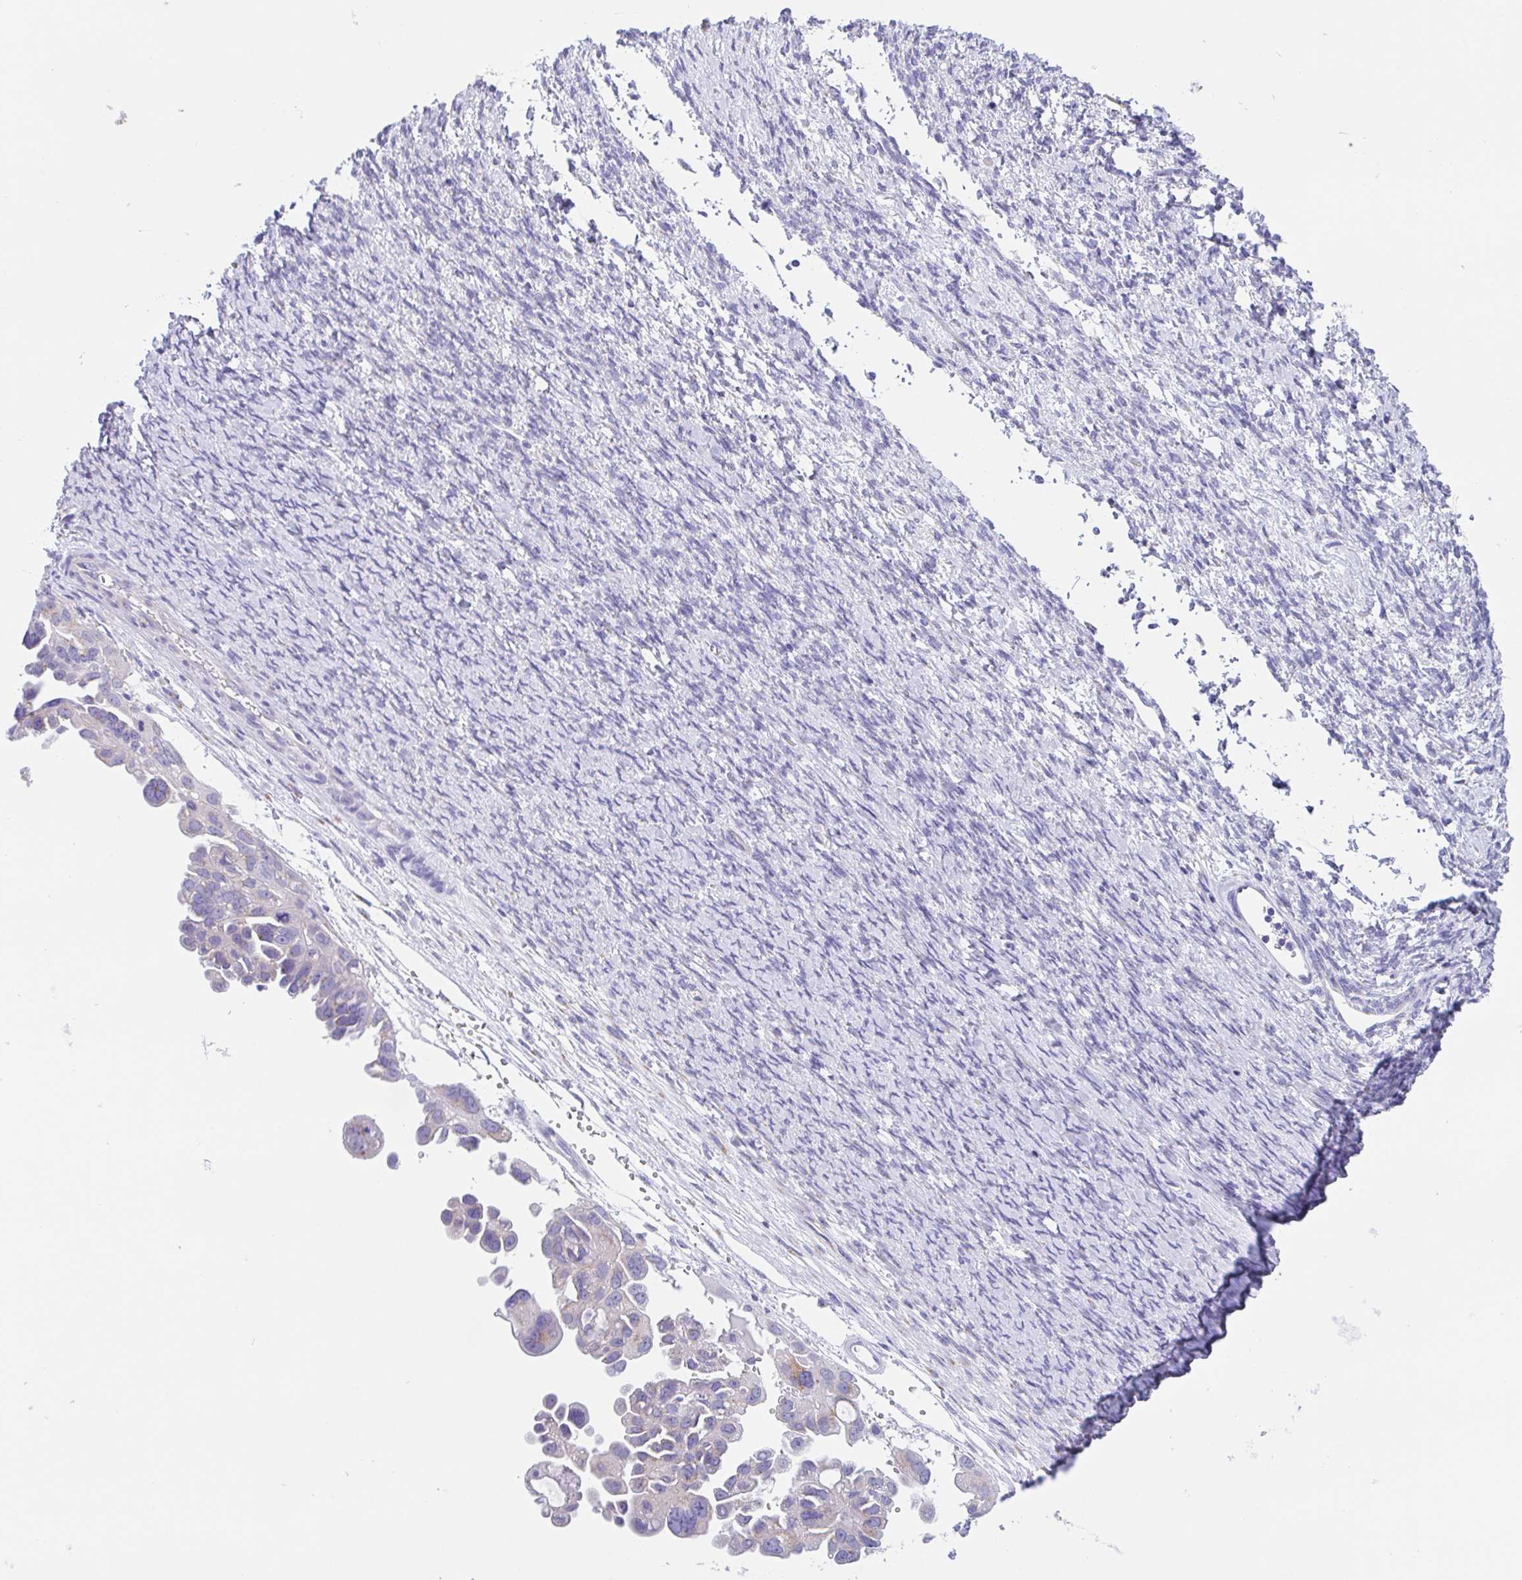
{"staining": {"intensity": "moderate", "quantity": "<25%", "location": "cytoplasmic/membranous"}, "tissue": "ovarian cancer", "cell_type": "Tumor cells", "image_type": "cancer", "snomed": [{"axis": "morphology", "description": "Cystadenocarcinoma, serous, NOS"}, {"axis": "topography", "description": "Ovary"}], "caption": "This is a photomicrograph of IHC staining of ovarian serous cystadenocarcinoma, which shows moderate expression in the cytoplasmic/membranous of tumor cells.", "gene": "SCG3", "patient": {"sex": "female", "age": 53}}